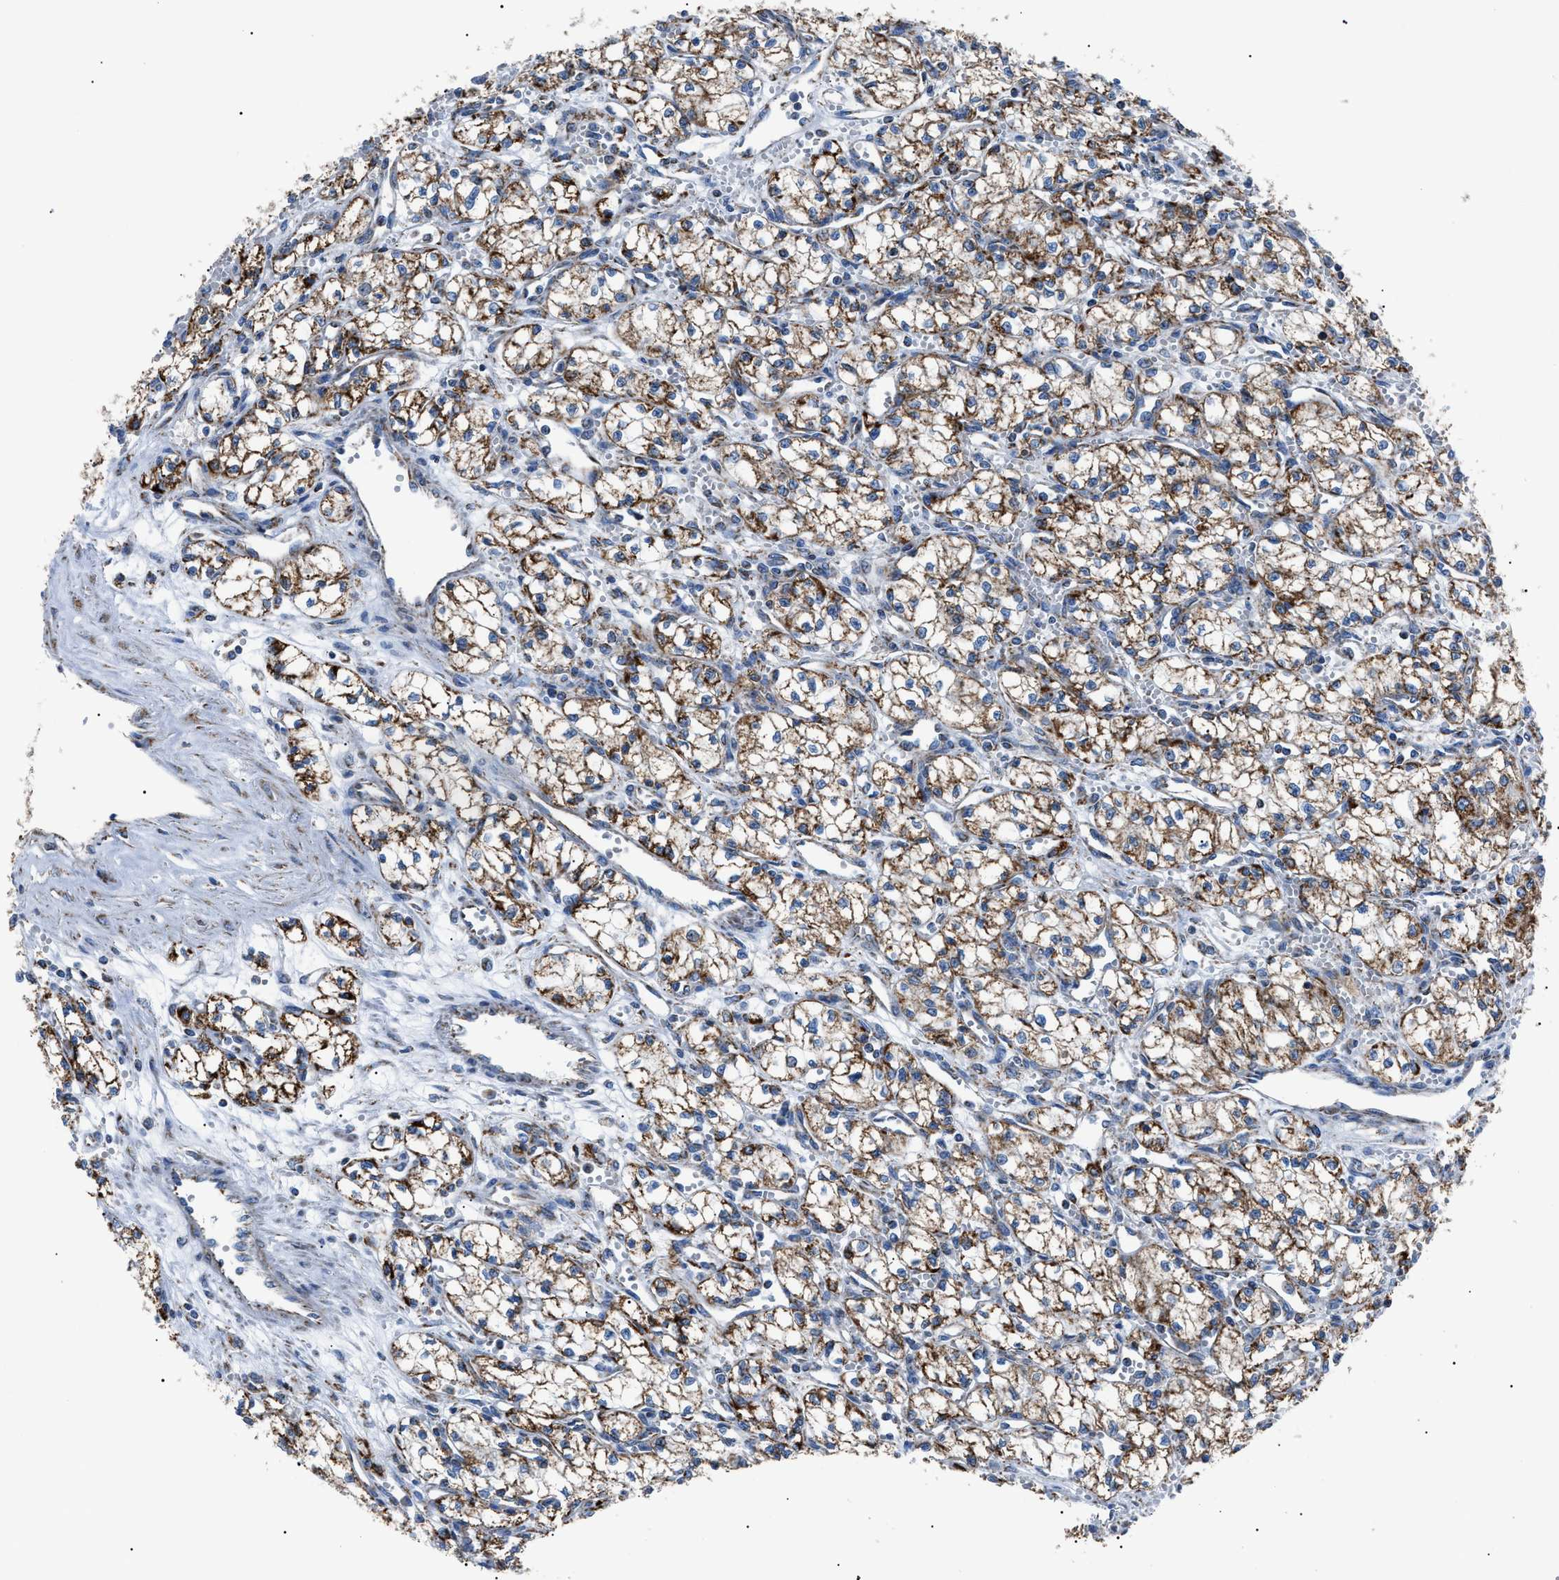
{"staining": {"intensity": "moderate", "quantity": ">75%", "location": "cytoplasmic/membranous"}, "tissue": "renal cancer", "cell_type": "Tumor cells", "image_type": "cancer", "snomed": [{"axis": "morphology", "description": "Normal tissue, NOS"}, {"axis": "morphology", "description": "Adenocarcinoma, NOS"}, {"axis": "topography", "description": "Kidney"}], "caption": "Adenocarcinoma (renal) stained for a protein reveals moderate cytoplasmic/membranous positivity in tumor cells. (brown staining indicates protein expression, while blue staining denotes nuclei).", "gene": "PHB2", "patient": {"sex": "male", "age": 59}}